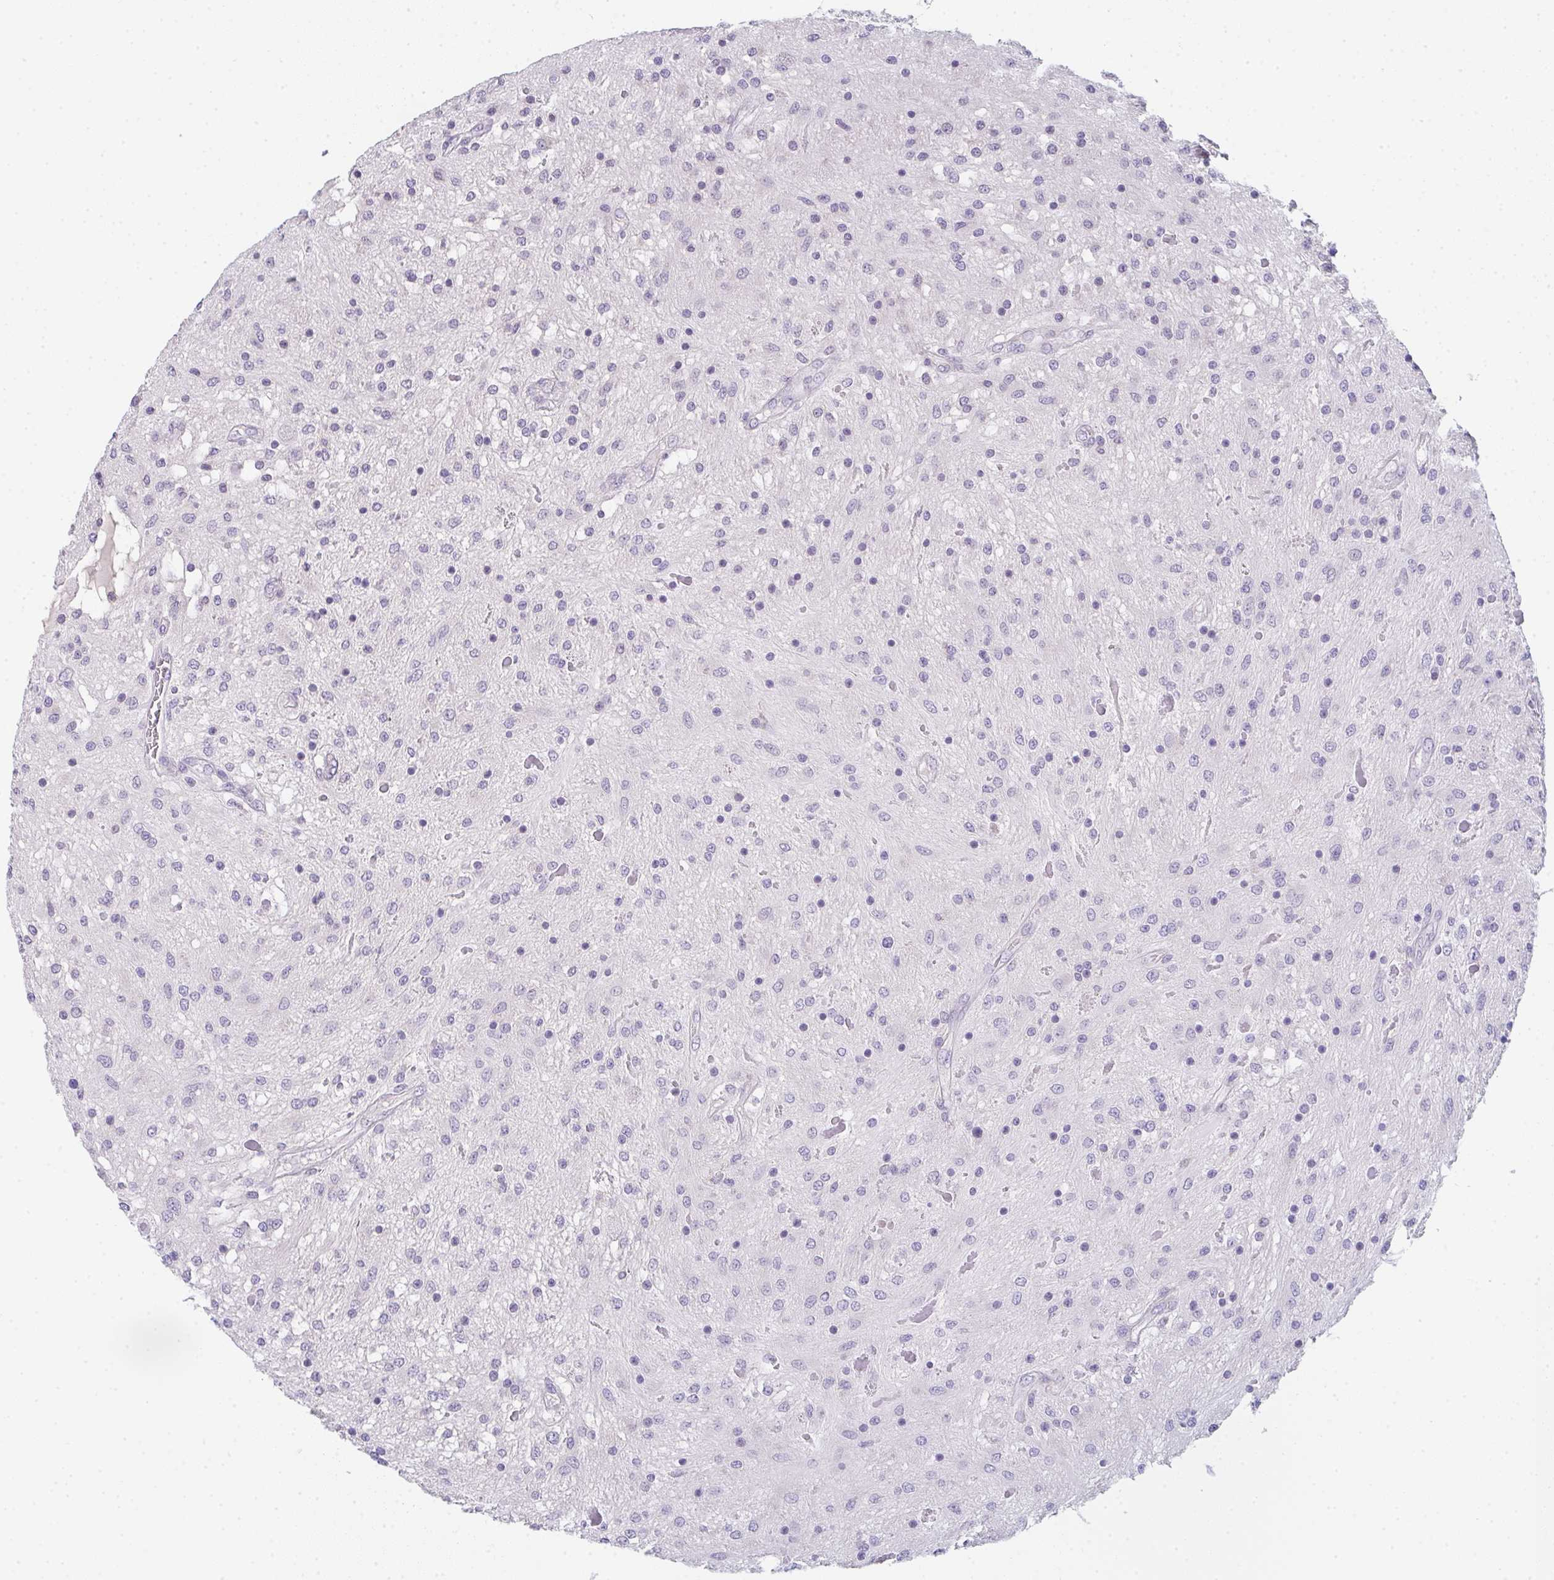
{"staining": {"intensity": "negative", "quantity": "none", "location": "none"}, "tissue": "glioma", "cell_type": "Tumor cells", "image_type": "cancer", "snomed": [{"axis": "morphology", "description": "Glioma, malignant, Low grade"}, {"axis": "topography", "description": "Cerebellum"}], "caption": "A photomicrograph of human glioma is negative for staining in tumor cells.", "gene": "CACNA1S", "patient": {"sex": "female", "age": 14}}